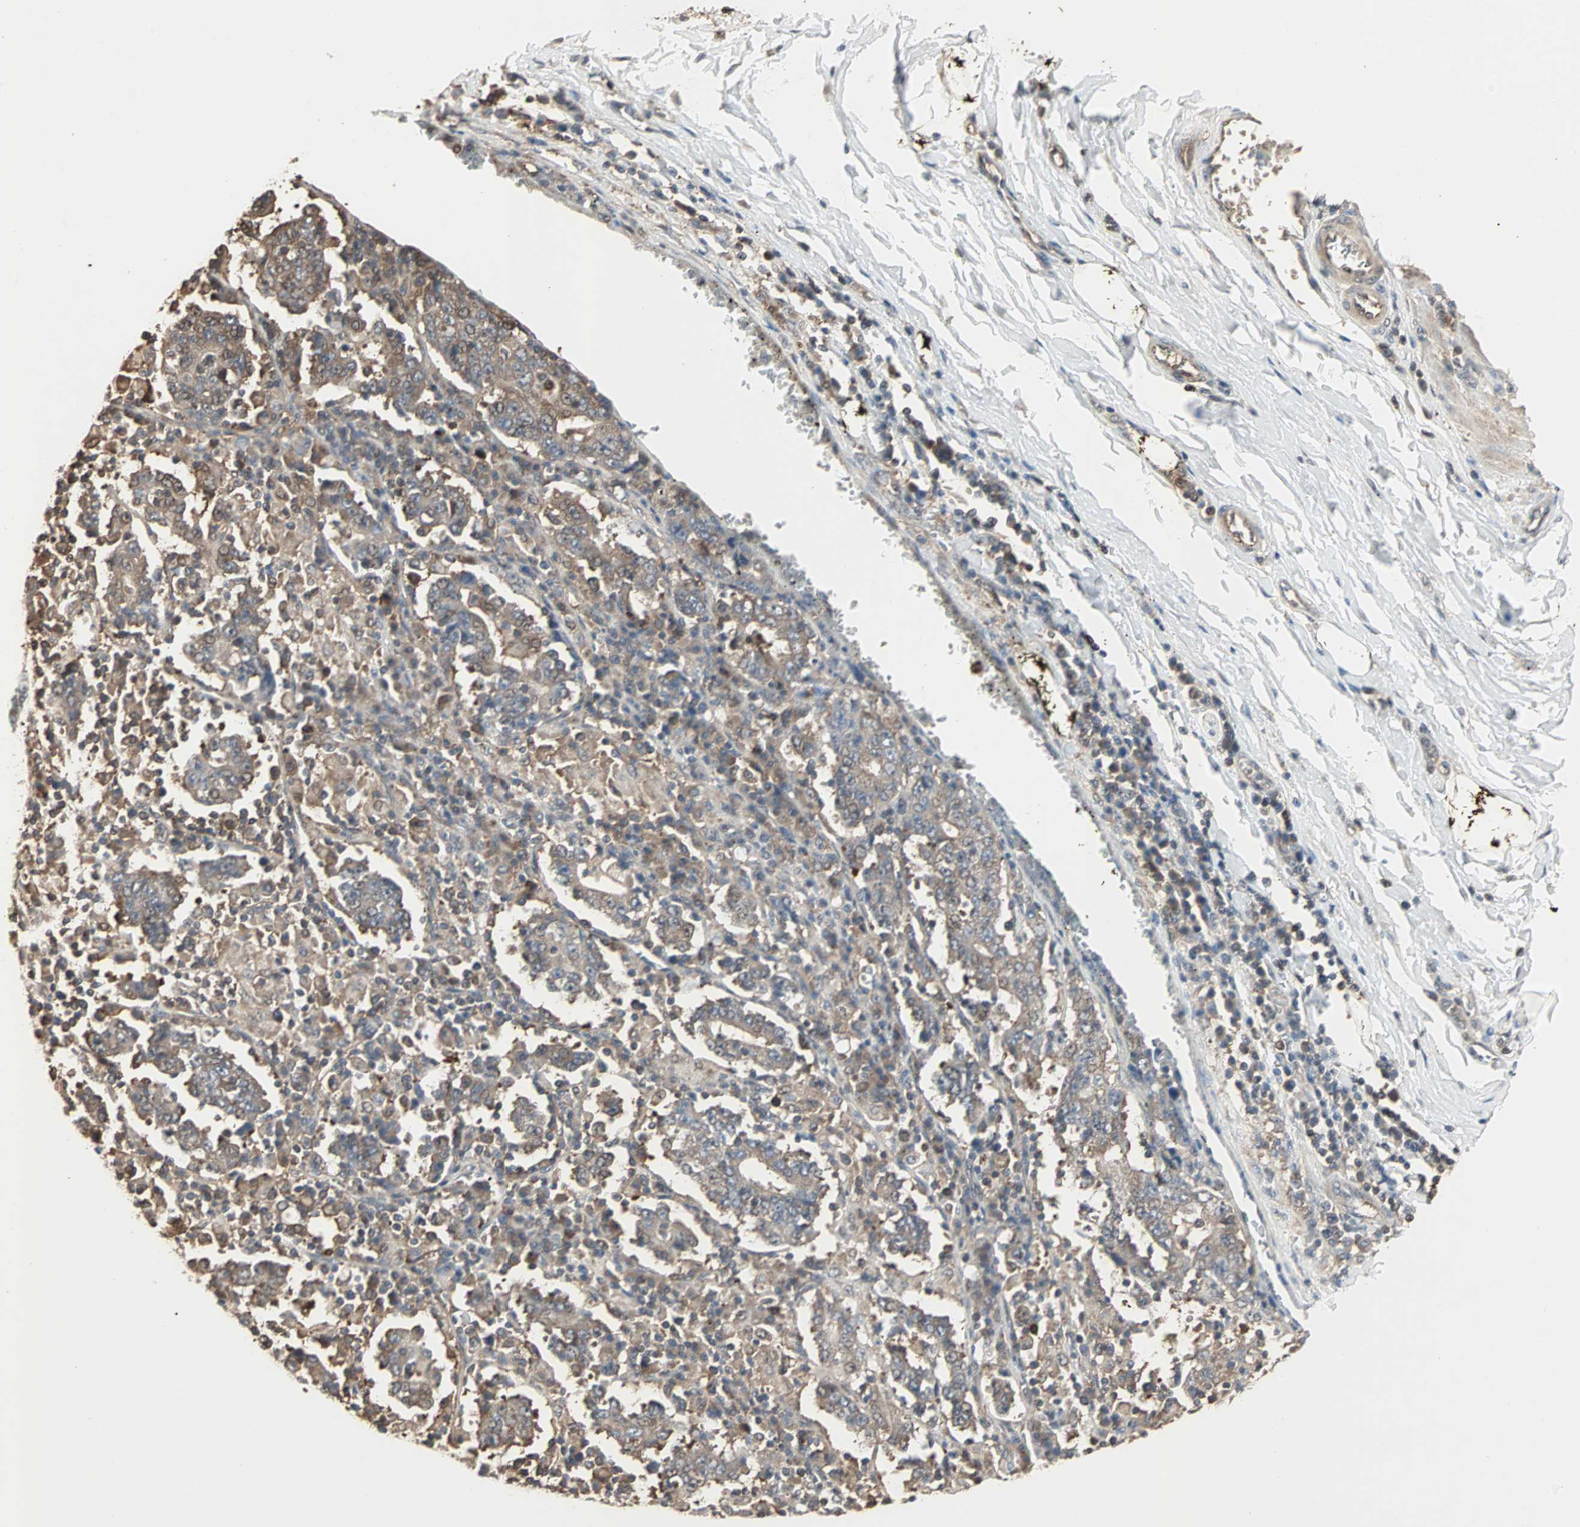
{"staining": {"intensity": "moderate", "quantity": ">75%", "location": "cytoplasmic/membranous"}, "tissue": "stomach cancer", "cell_type": "Tumor cells", "image_type": "cancer", "snomed": [{"axis": "morphology", "description": "Normal tissue, NOS"}, {"axis": "morphology", "description": "Adenocarcinoma, NOS"}, {"axis": "topography", "description": "Stomach, upper"}, {"axis": "topography", "description": "Stomach"}], "caption": "Protein positivity by immunohistochemistry demonstrates moderate cytoplasmic/membranous staining in approximately >75% of tumor cells in stomach cancer.", "gene": "DRG2", "patient": {"sex": "male", "age": 59}}